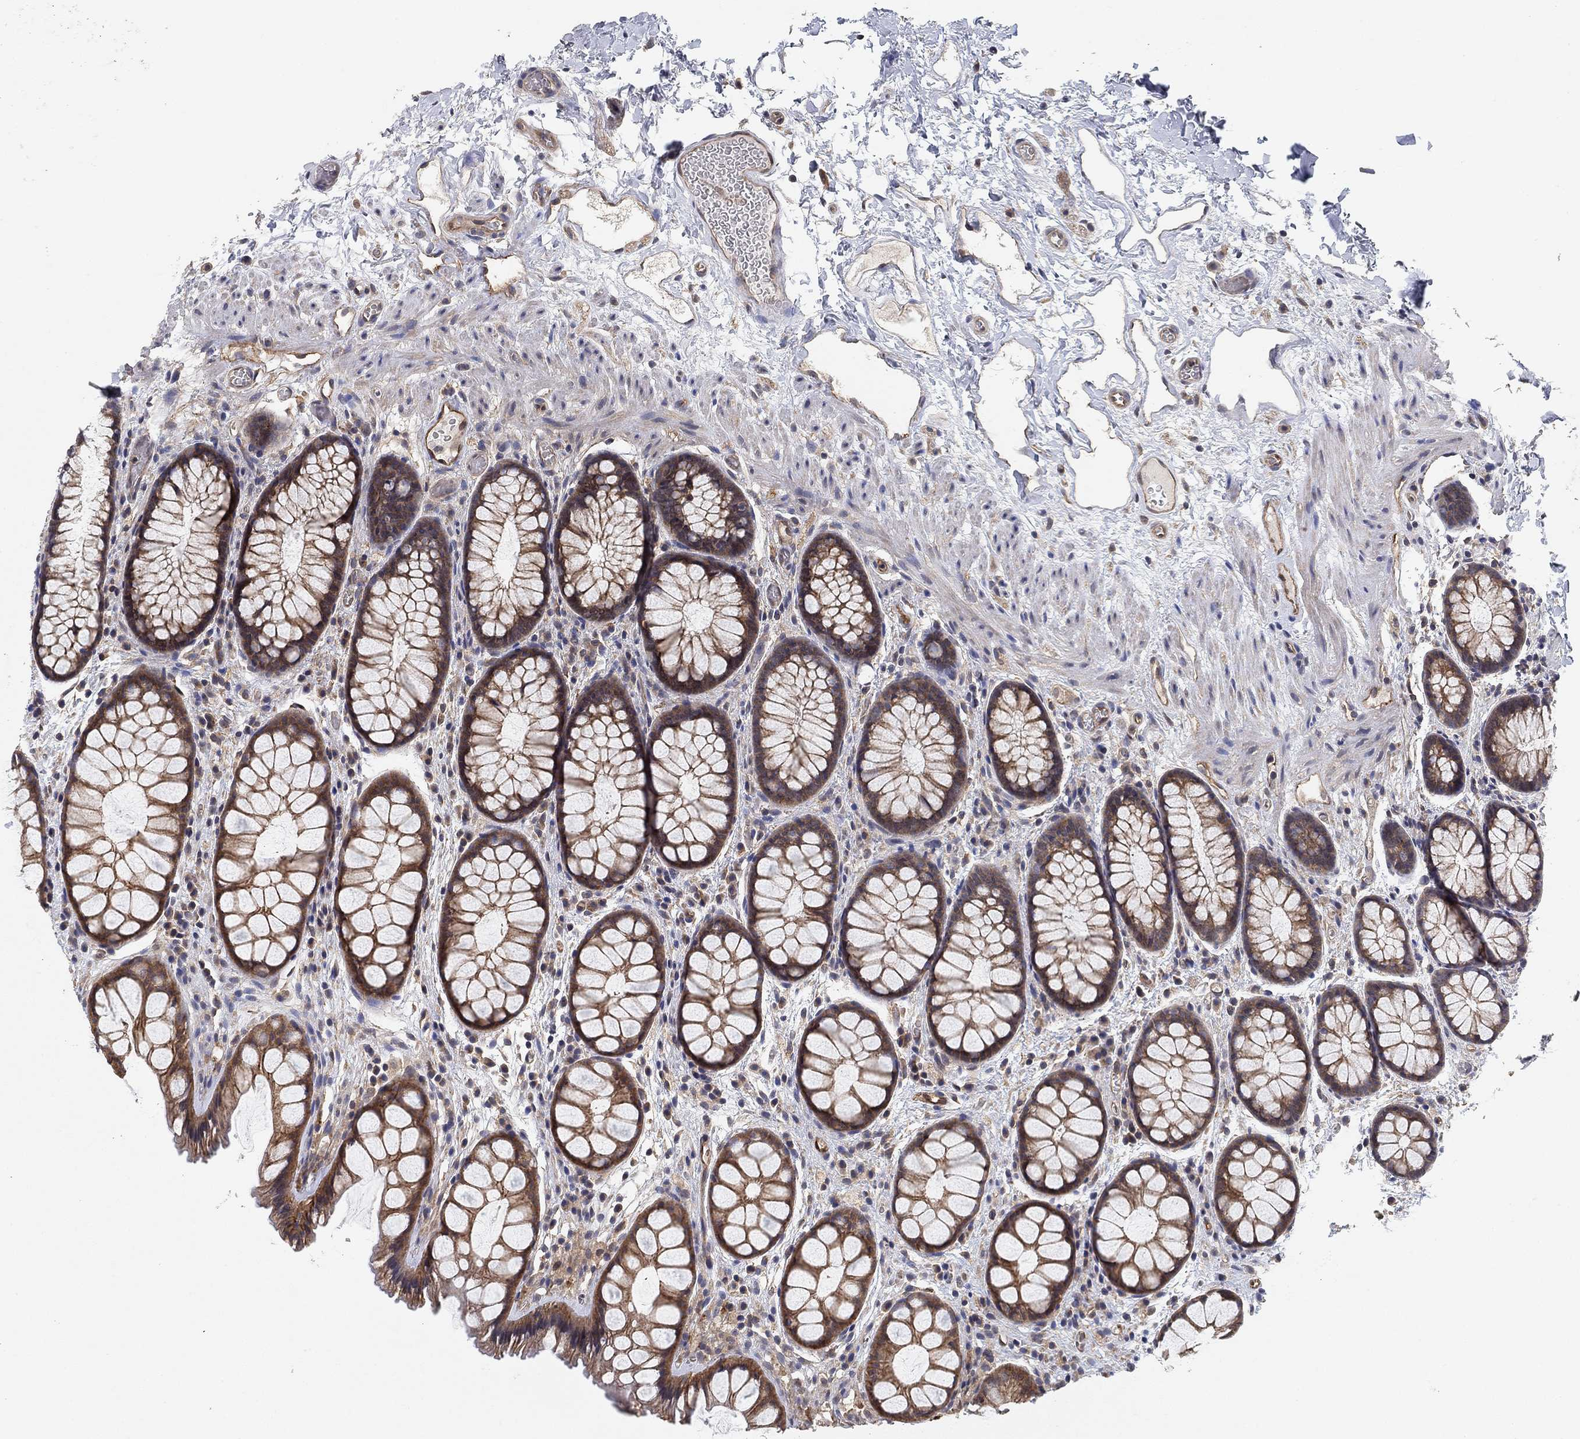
{"staining": {"intensity": "moderate", "quantity": ">75%", "location": "cytoplasmic/membranous"}, "tissue": "rectum", "cell_type": "Glandular cells", "image_type": "normal", "snomed": [{"axis": "morphology", "description": "Normal tissue, NOS"}, {"axis": "topography", "description": "Rectum"}], "caption": "Moderate cytoplasmic/membranous protein expression is present in about >75% of glandular cells in rectum. The staining was performed using DAB (3,3'-diaminobenzidine), with brown indicating positive protein expression. Nuclei are stained blue with hematoxylin.", "gene": "MCUR1", "patient": {"sex": "female", "age": 62}}